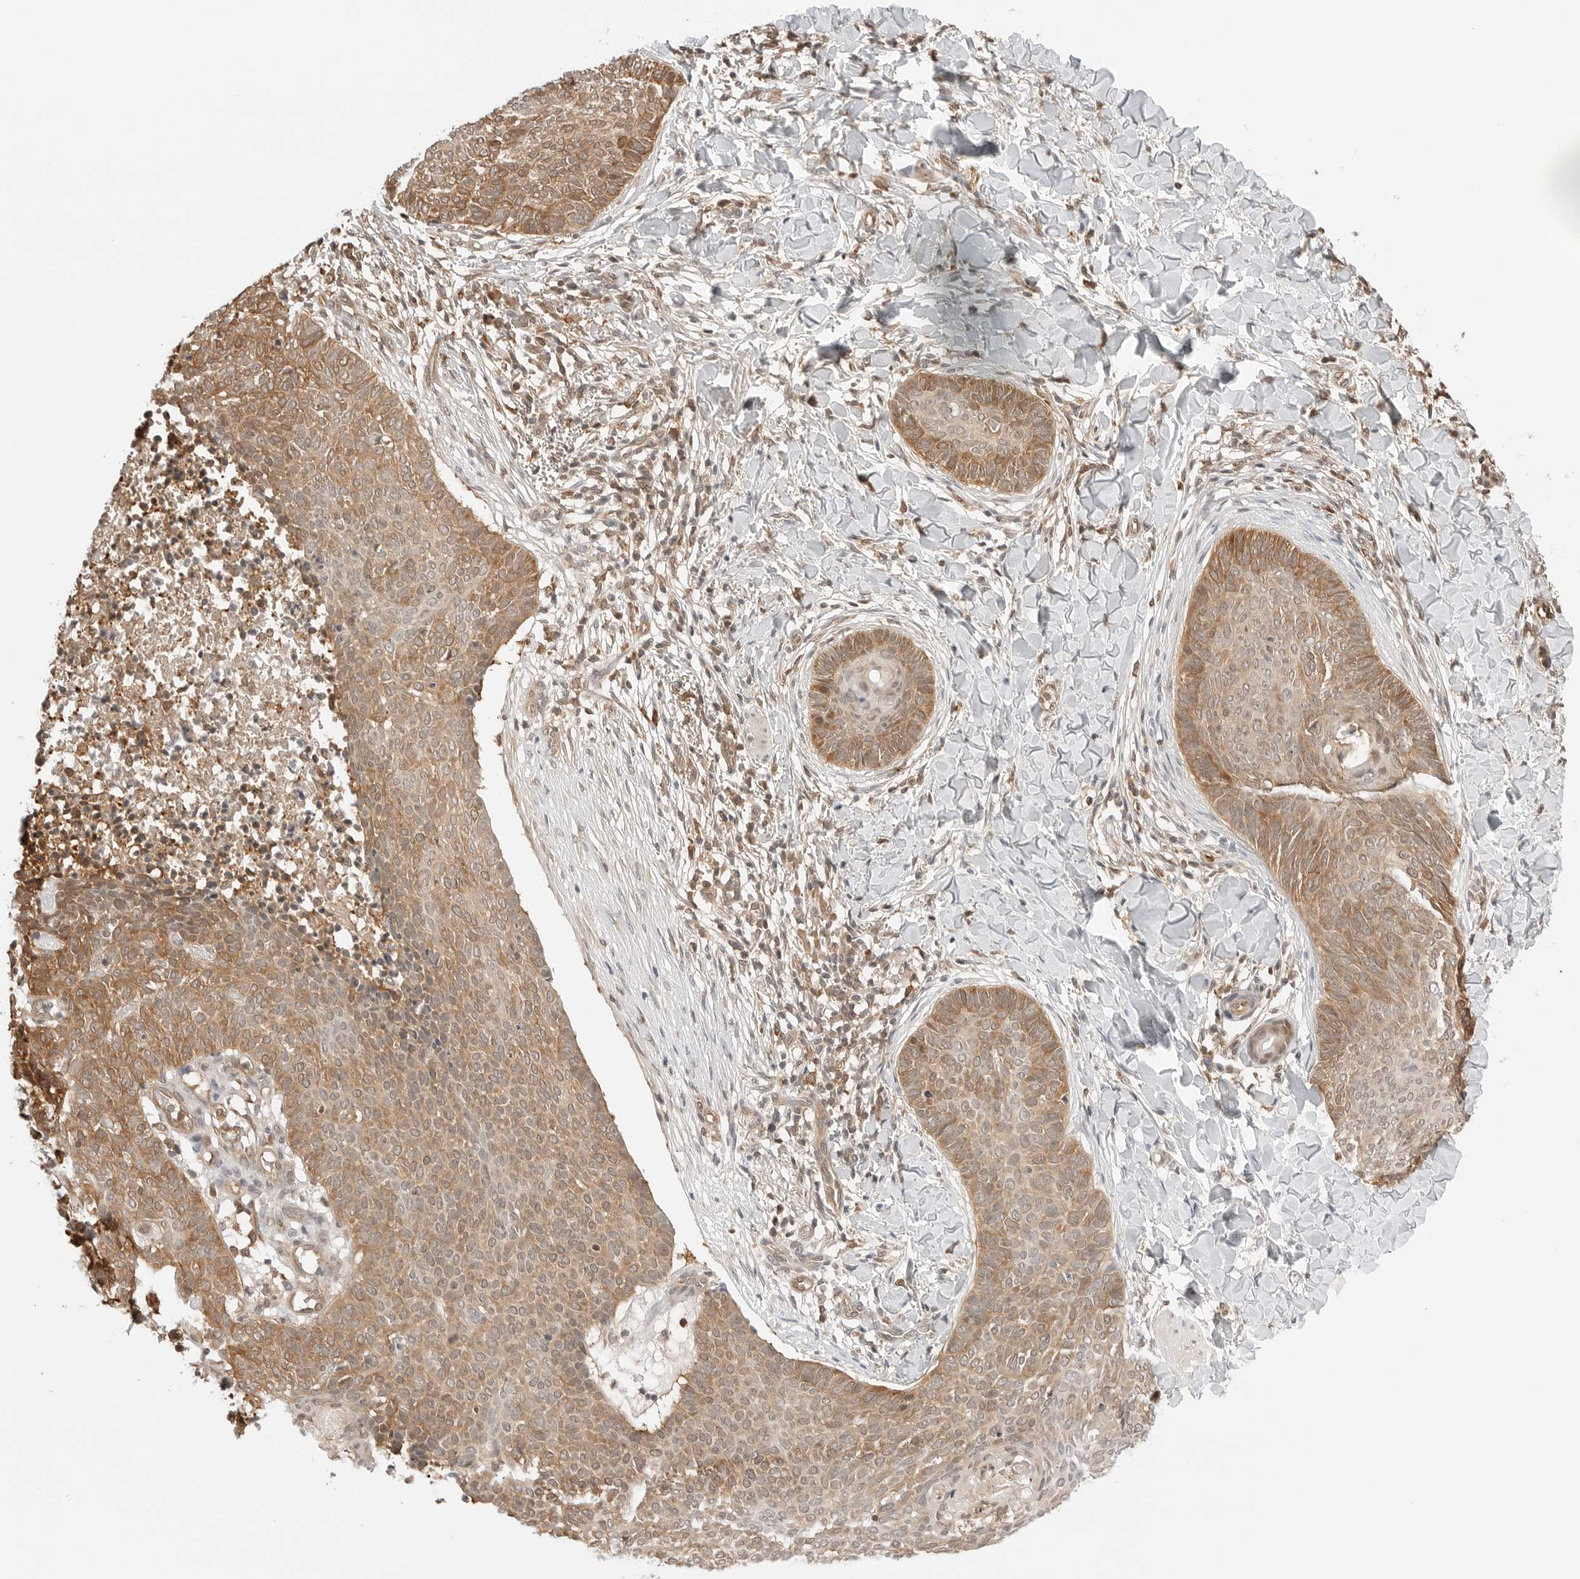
{"staining": {"intensity": "moderate", "quantity": ">75%", "location": "cytoplasmic/membranous"}, "tissue": "skin cancer", "cell_type": "Tumor cells", "image_type": "cancer", "snomed": [{"axis": "morphology", "description": "Normal tissue, NOS"}, {"axis": "morphology", "description": "Basal cell carcinoma"}, {"axis": "topography", "description": "Skin"}], "caption": "Basal cell carcinoma (skin) tissue shows moderate cytoplasmic/membranous staining in approximately >75% of tumor cells", "gene": "NUDC", "patient": {"sex": "male", "age": 50}}